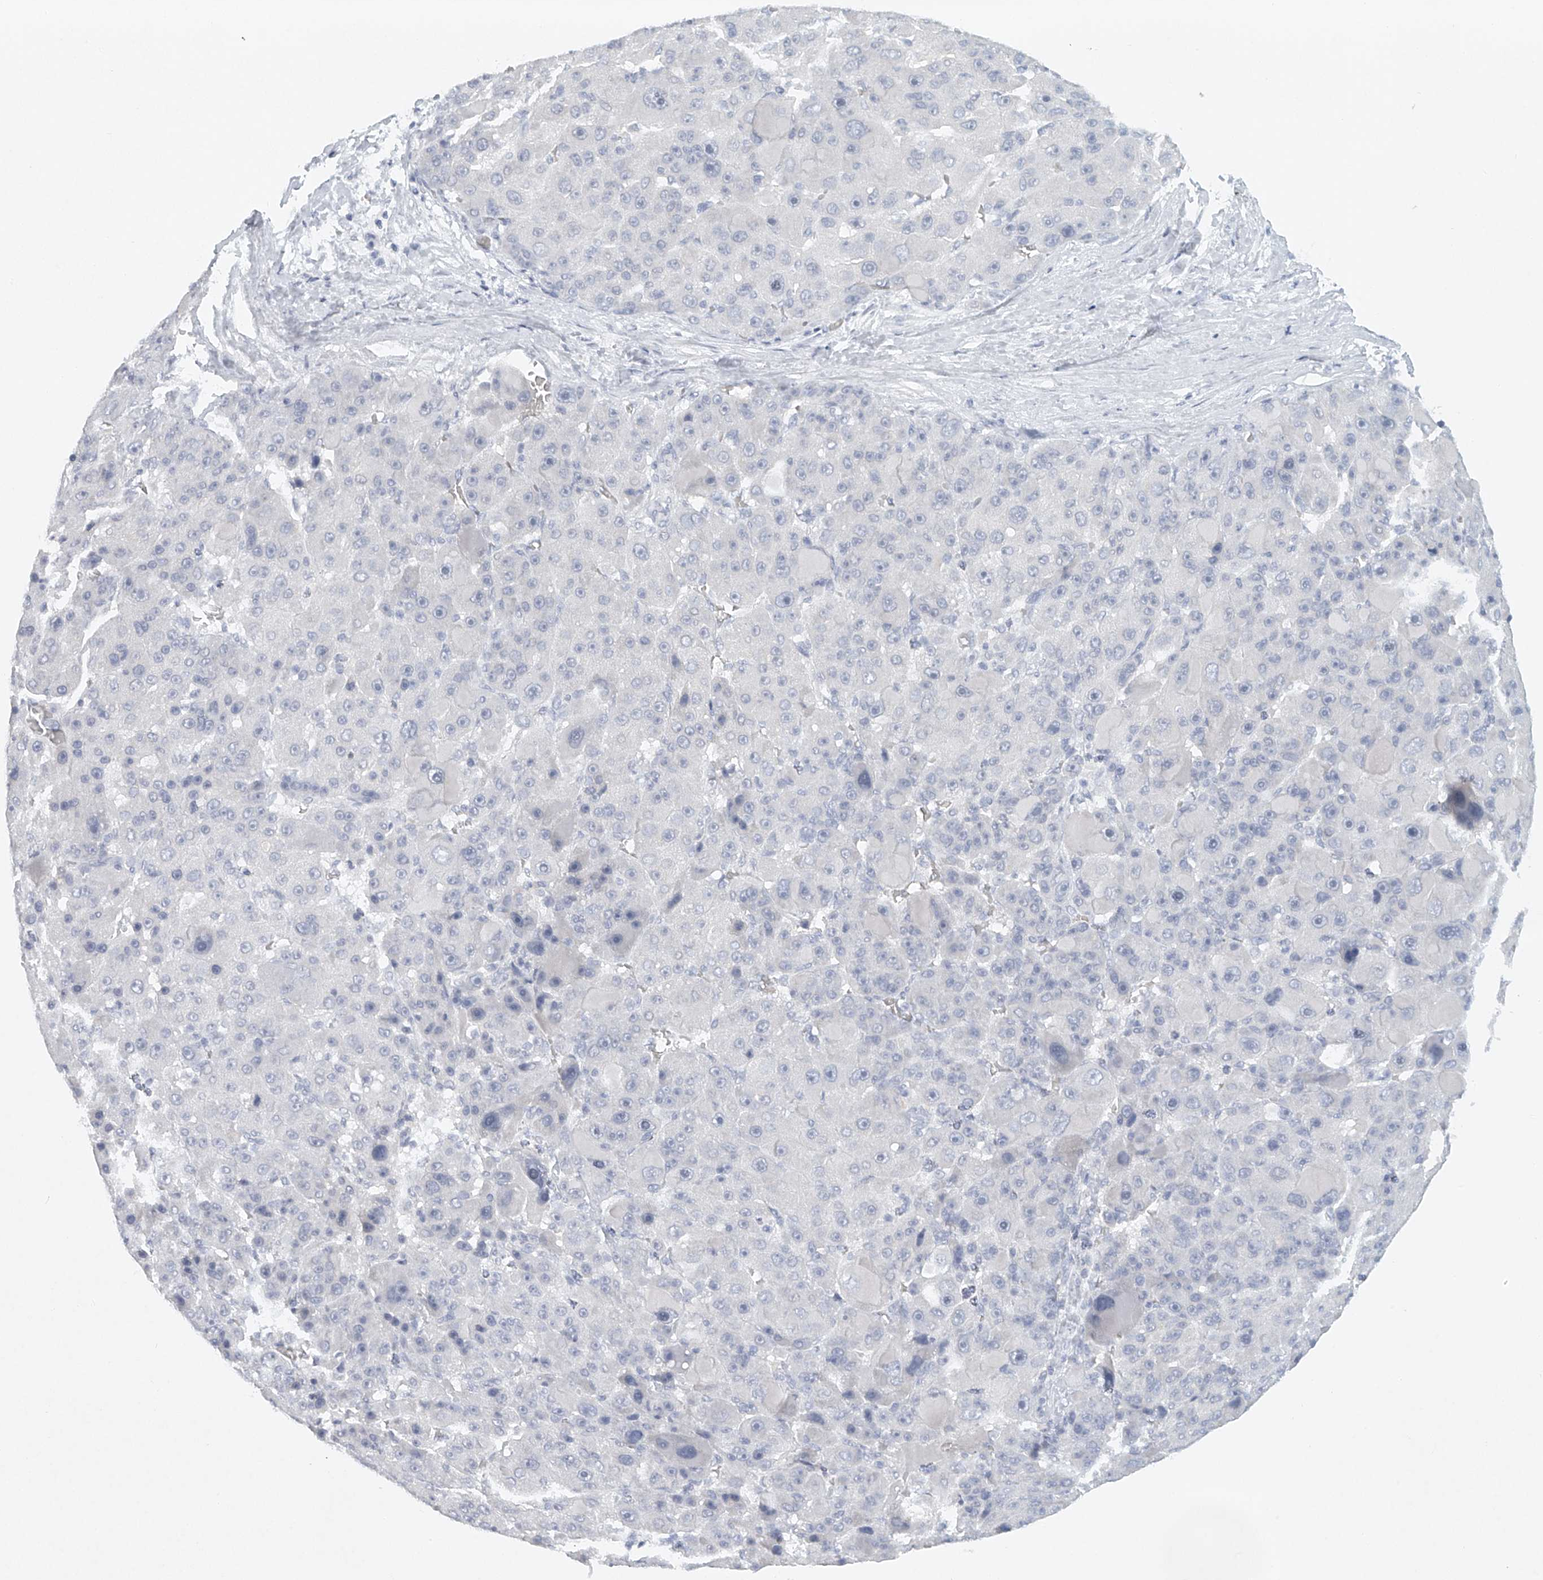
{"staining": {"intensity": "negative", "quantity": "none", "location": "none"}, "tissue": "liver cancer", "cell_type": "Tumor cells", "image_type": "cancer", "snomed": [{"axis": "morphology", "description": "Carcinoma, Hepatocellular, NOS"}, {"axis": "topography", "description": "Liver"}], "caption": "Liver hepatocellular carcinoma was stained to show a protein in brown. There is no significant positivity in tumor cells.", "gene": "FAT2", "patient": {"sex": "male", "age": 76}}